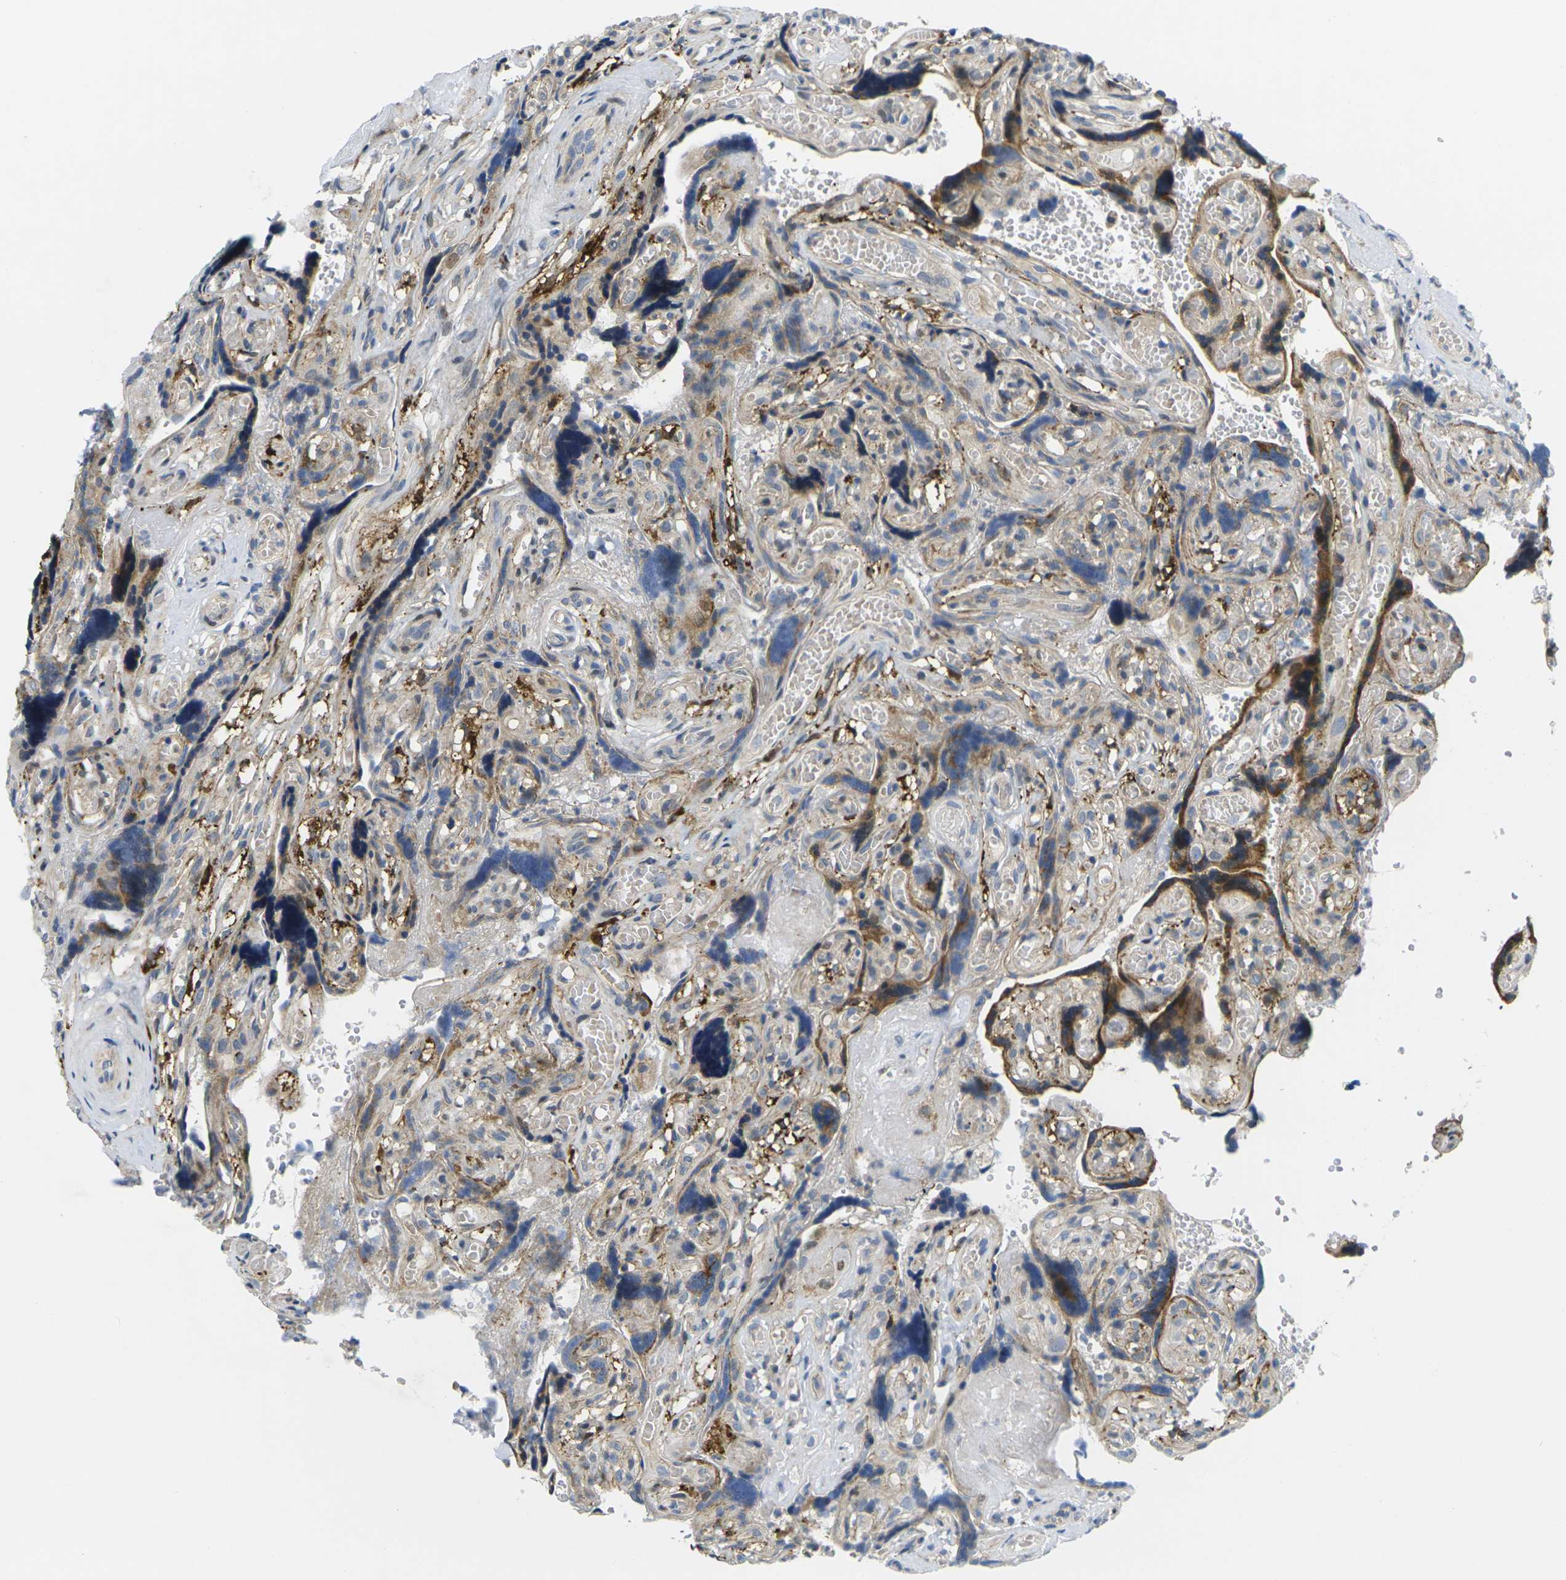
{"staining": {"intensity": "moderate", "quantity": "25%-75%", "location": "cytoplasmic/membranous"}, "tissue": "placenta", "cell_type": "Decidual cells", "image_type": "normal", "snomed": [{"axis": "morphology", "description": "Normal tissue, NOS"}, {"axis": "topography", "description": "Placenta"}], "caption": "The micrograph exhibits staining of unremarkable placenta, revealing moderate cytoplasmic/membranous protein positivity (brown color) within decidual cells.", "gene": "ROBO2", "patient": {"sex": "female", "age": 30}}